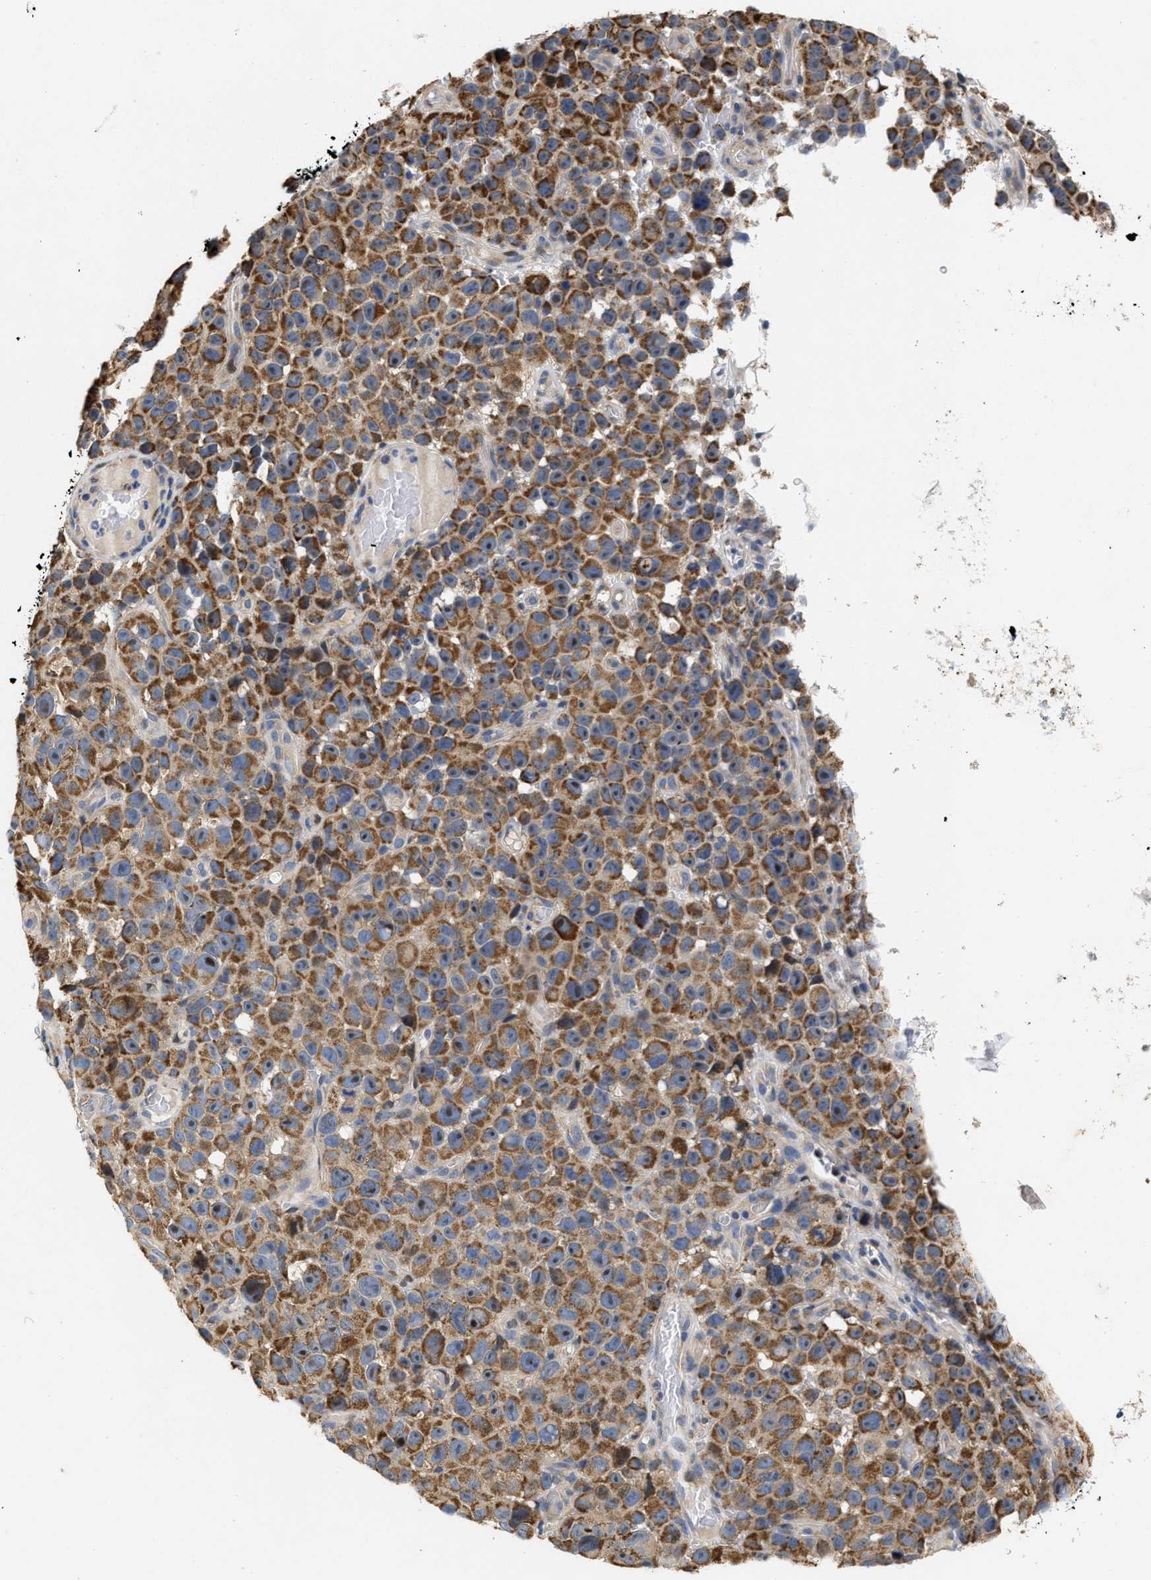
{"staining": {"intensity": "moderate", "quantity": ">75%", "location": "cytoplasmic/membranous"}, "tissue": "melanoma", "cell_type": "Tumor cells", "image_type": "cancer", "snomed": [{"axis": "morphology", "description": "Malignant melanoma, NOS"}, {"axis": "topography", "description": "Skin"}], "caption": "Immunohistochemical staining of malignant melanoma exhibits medium levels of moderate cytoplasmic/membranous protein staining in about >75% of tumor cells.", "gene": "SCYL2", "patient": {"sex": "female", "age": 82}}